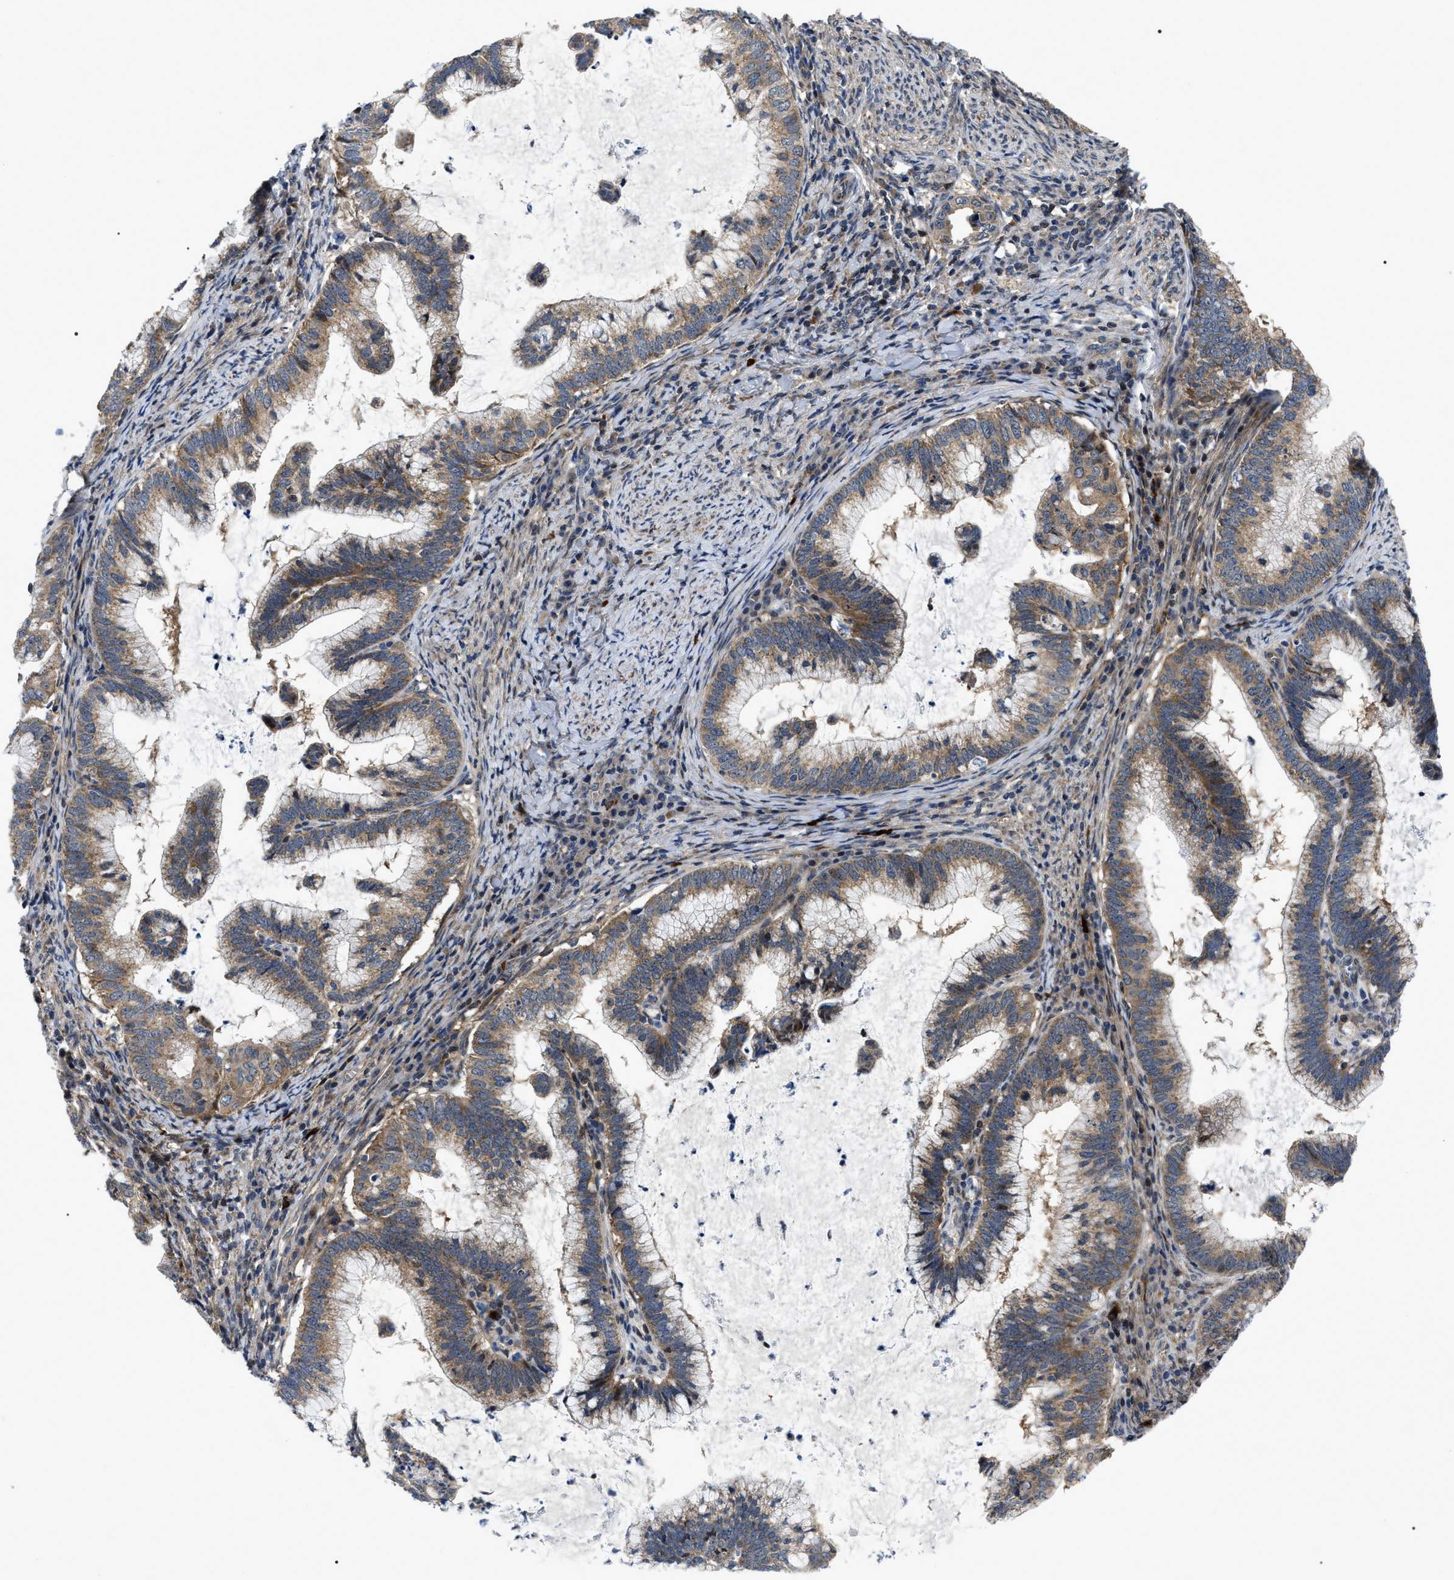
{"staining": {"intensity": "moderate", "quantity": ">75%", "location": "cytoplasmic/membranous"}, "tissue": "cervical cancer", "cell_type": "Tumor cells", "image_type": "cancer", "snomed": [{"axis": "morphology", "description": "Adenocarcinoma, NOS"}, {"axis": "topography", "description": "Cervix"}], "caption": "Cervical cancer stained with DAB IHC demonstrates medium levels of moderate cytoplasmic/membranous positivity in about >75% of tumor cells.", "gene": "PPWD1", "patient": {"sex": "female", "age": 36}}